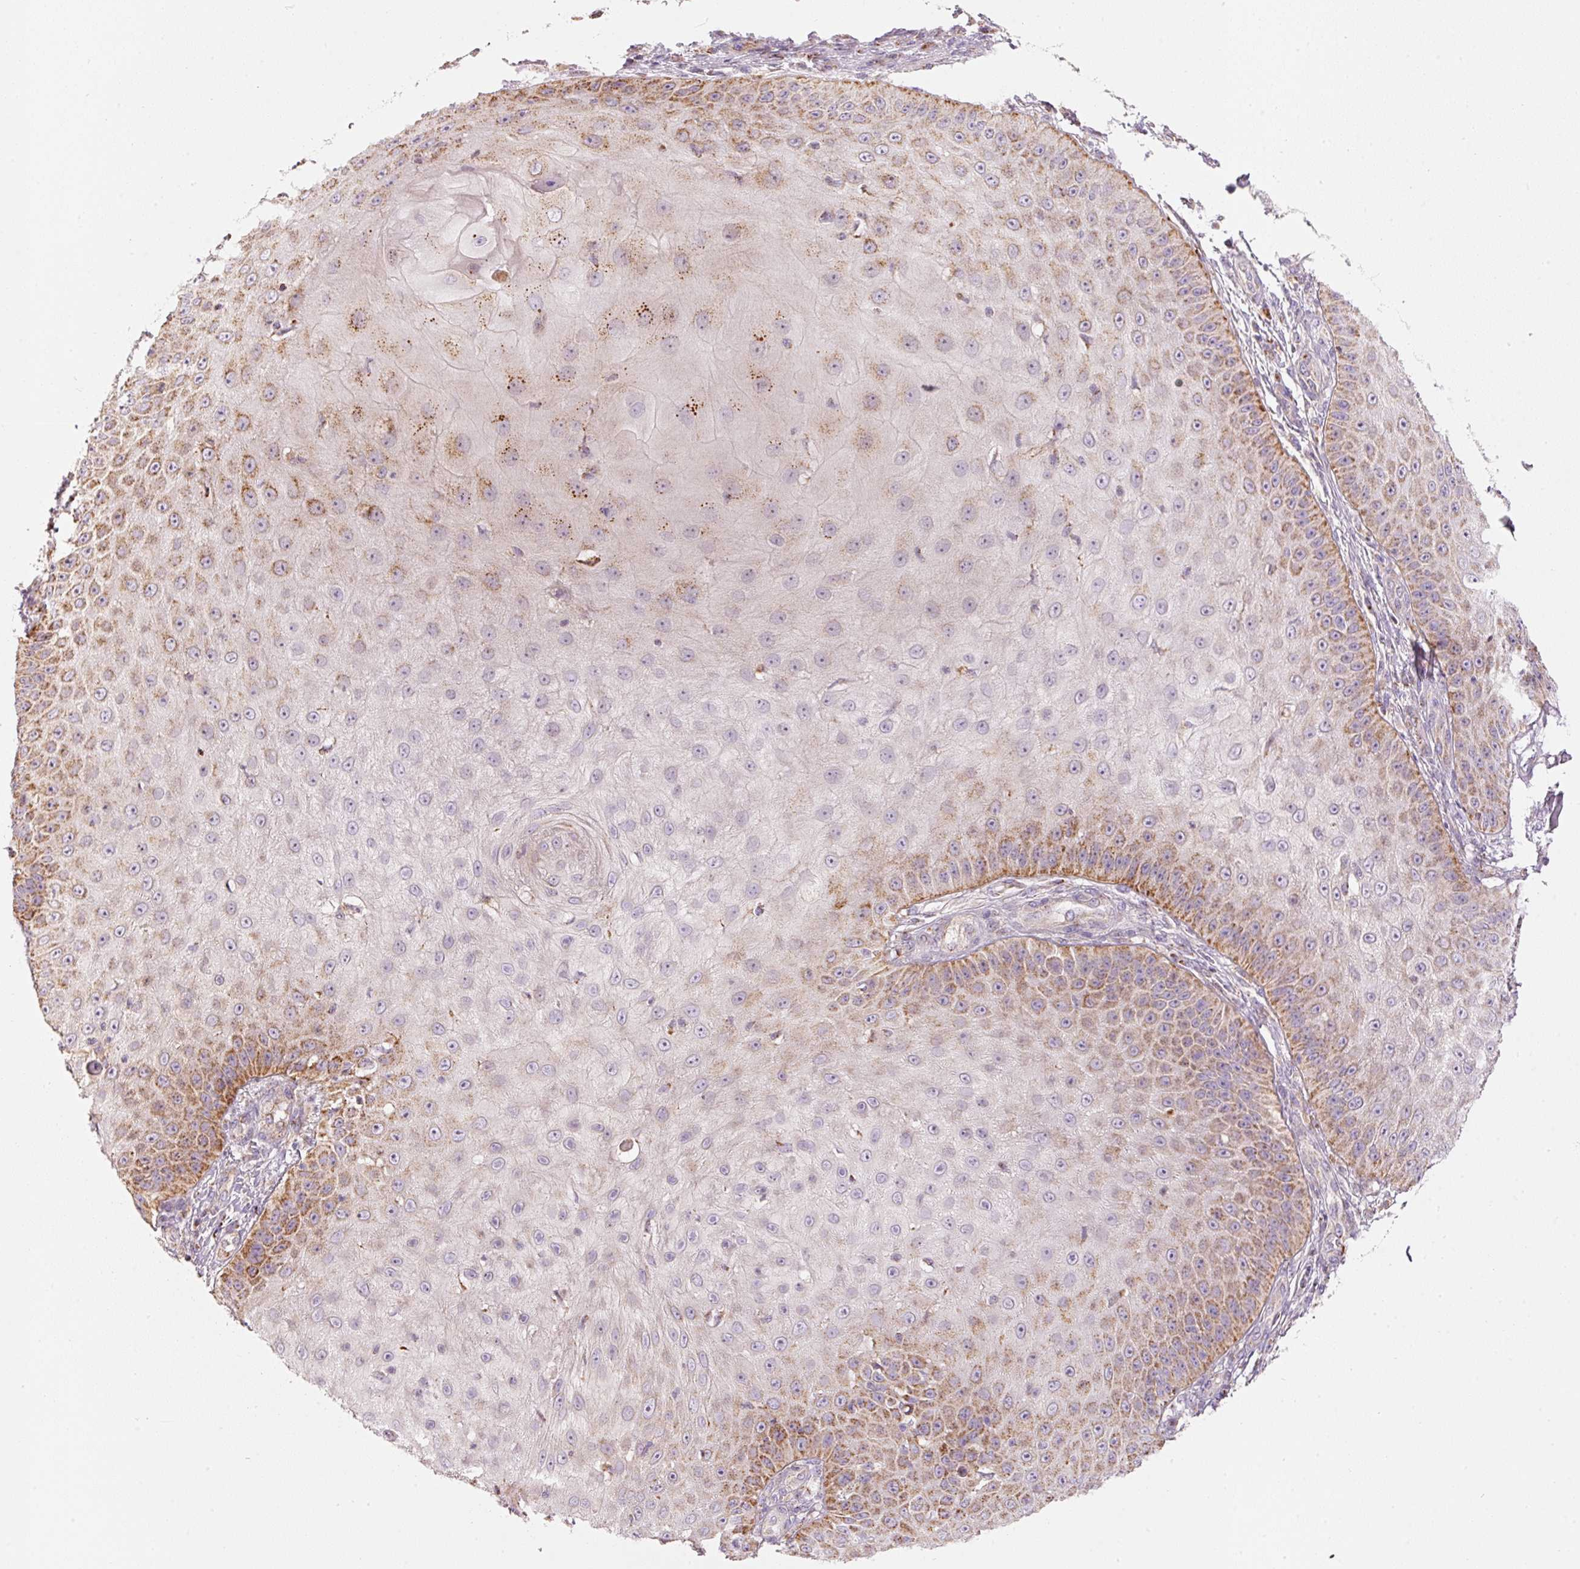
{"staining": {"intensity": "moderate", "quantity": "<25%", "location": "cytoplasmic/membranous"}, "tissue": "skin cancer", "cell_type": "Tumor cells", "image_type": "cancer", "snomed": [{"axis": "morphology", "description": "Squamous cell carcinoma, NOS"}, {"axis": "topography", "description": "Skin"}], "caption": "A brown stain highlights moderate cytoplasmic/membranous positivity of a protein in human skin cancer tumor cells.", "gene": "C17orf98", "patient": {"sex": "male", "age": 70}}